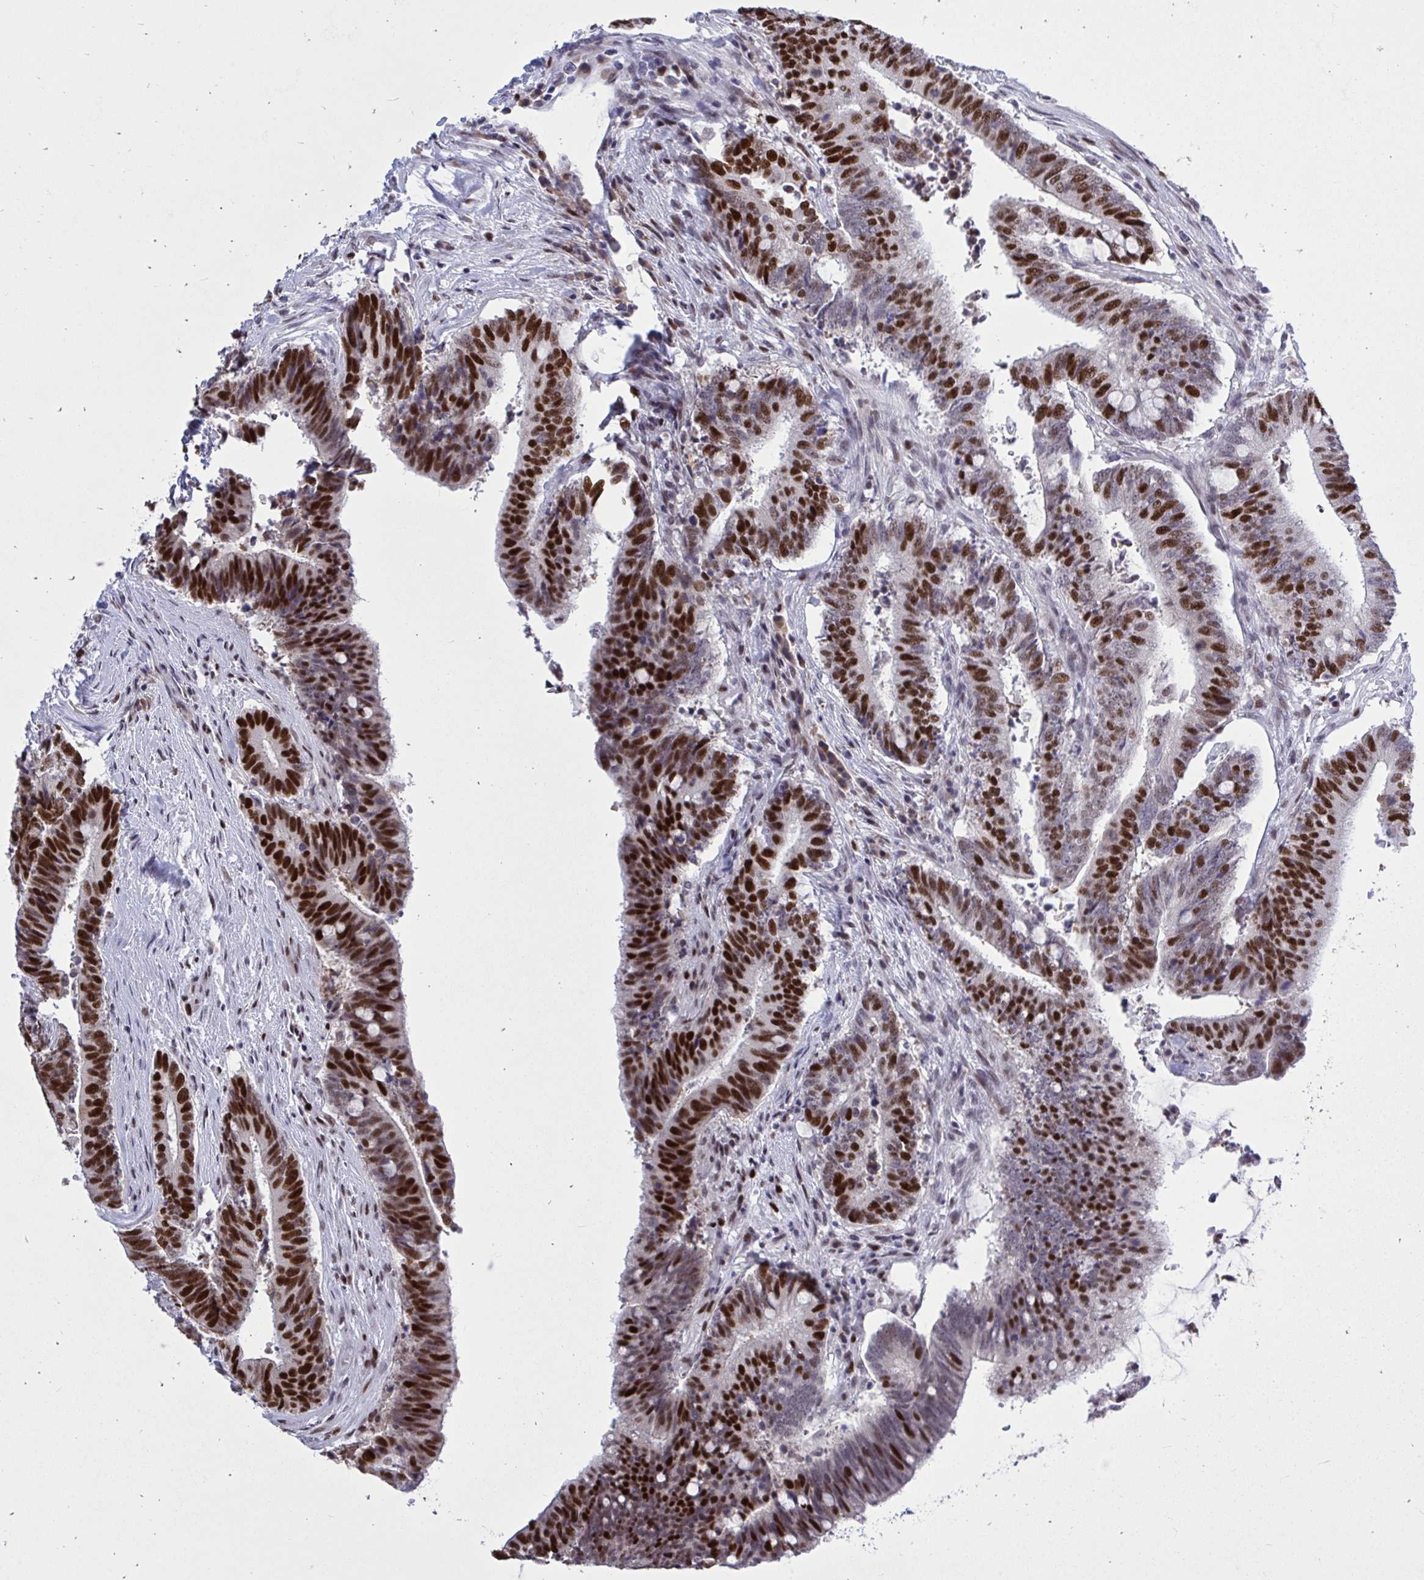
{"staining": {"intensity": "strong", "quantity": ">75%", "location": "nuclear"}, "tissue": "colorectal cancer", "cell_type": "Tumor cells", "image_type": "cancer", "snomed": [{"axis": "morphology", "description": "Adenocarcinoma, NOS"}, {"axis": "topography", "description": "Colon"}], "caption": "Adenocarcinoma (colorectal) stained with DAB IHC shows high levels of strong nuclear positivity in about >75% of tumor cells.", "gene": "C1QL2", "patient": {"sex": "female", "age": 43}}